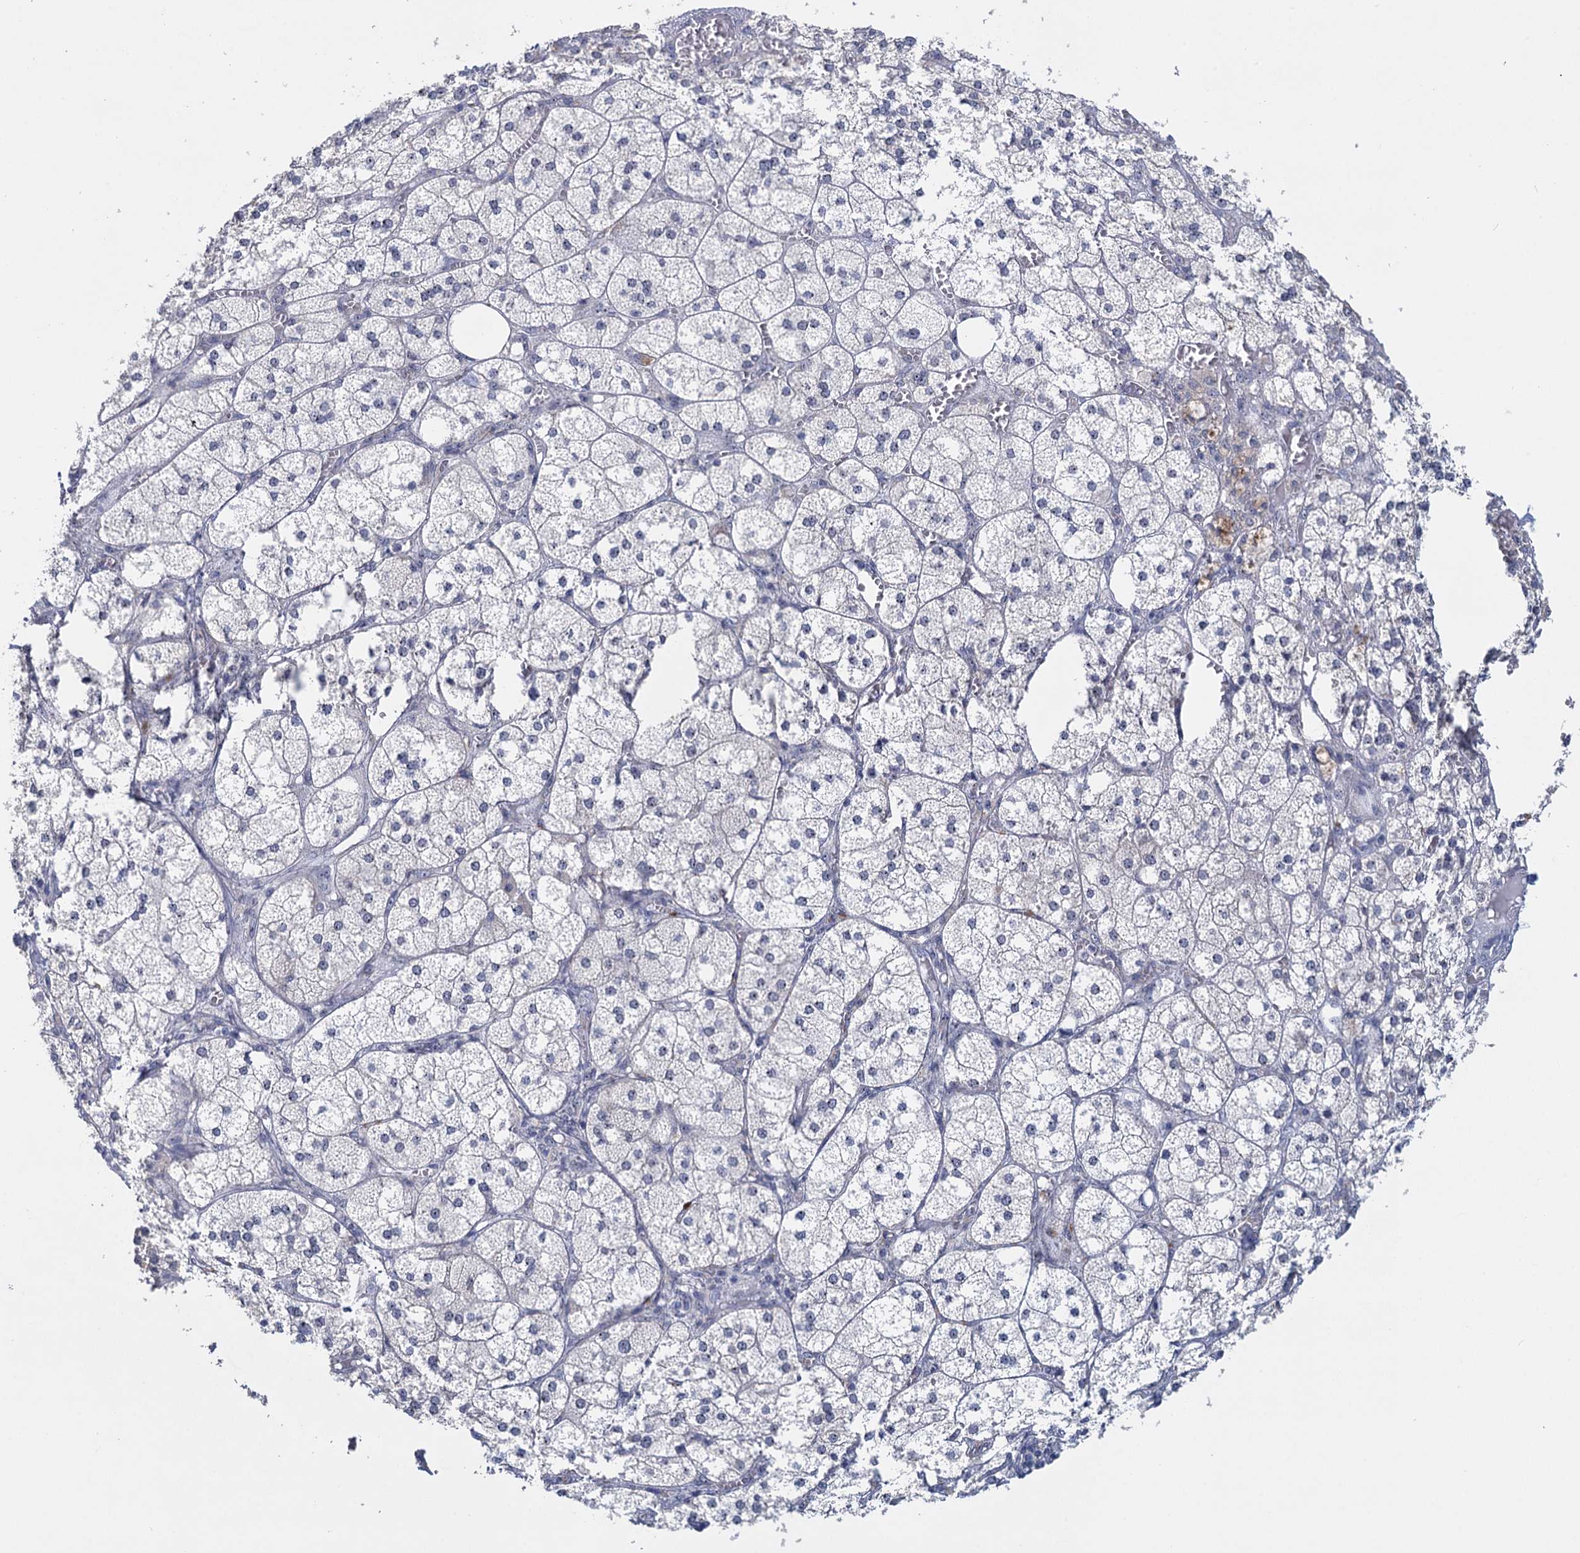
{"staining": {"intensity": "weak", "quantity": "<25%", "location": "cytoplasmic/membranous"}, "tissue": "adrenal gland", "cell_type": "Glandular cells", "image_type": "normal", "snomed": [{"axis": "morphology", "description": "Normal tissue, NOS"}, {"axis": "topography", "description": "Adrenal gland"}], "caption": "The histopathology image exhibits no significant expression in glandular cells of adrenal gland.", "gene": "SFN", "patient": {"sex": "female", "age": 61}}